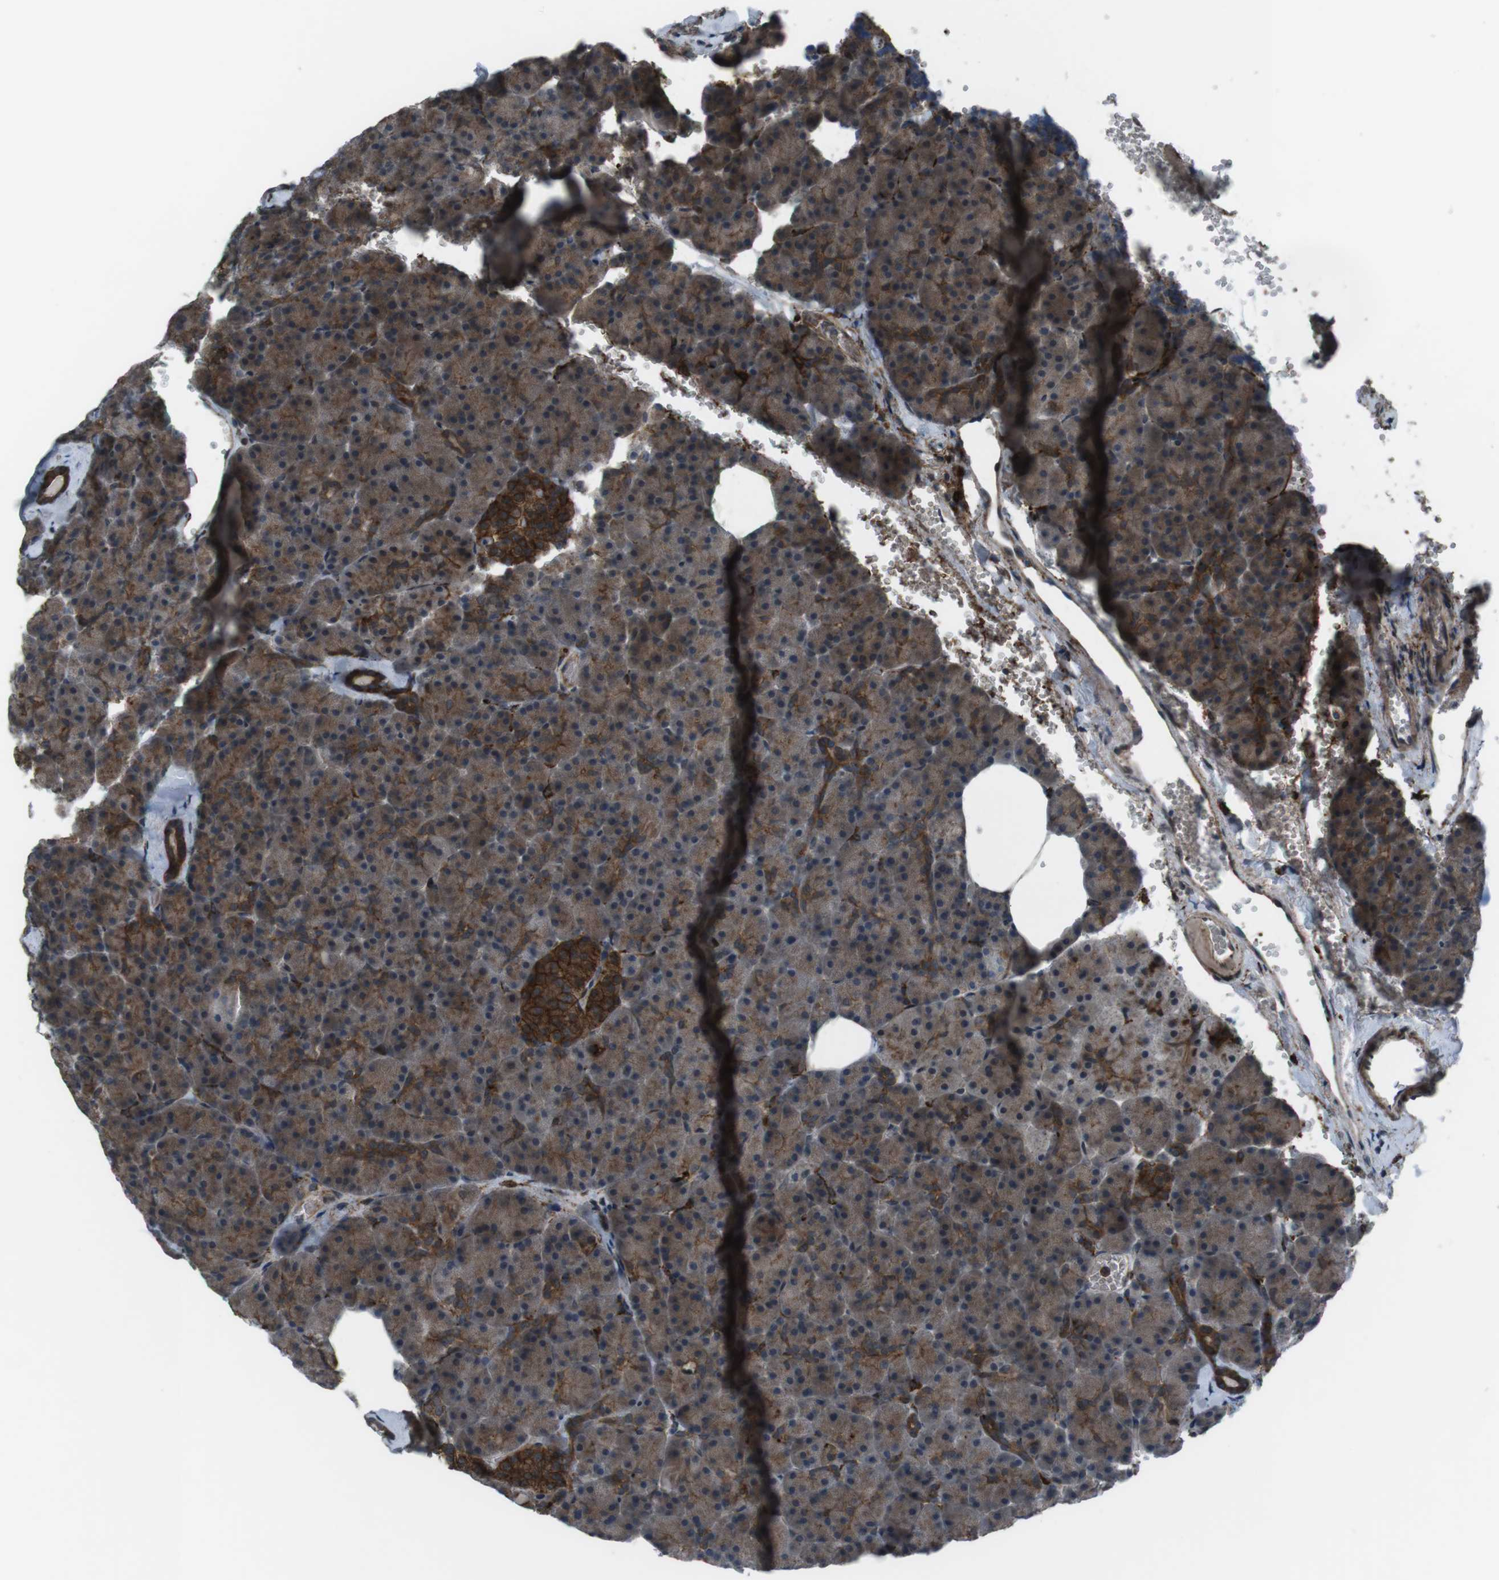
{"staining": {"intensity": "moderate", "quantity": ">75%", "location": "cytoplasmic/membranous"}, "tissue": "pancreas", "cell_type": "Exocrine glandular cells", "image_type": "normal", "snomed": [{"axis": "morphology", "description": "Normal tissue, NOS"}, {"axis": "topography", "description": "Pancreas"}], "caption": "An immunohistochemistry (IHC) image of unremarkable tissue is shown. Protein staining in brown labels moderate cytoplasmic/membranous positivity in pancreas within exocrine glandular cells. (brown staining indicates protein expression, while blue staining denotes nuclei).", "gene": "GDF10", "patient": {"sex": "female", "age": 35}}